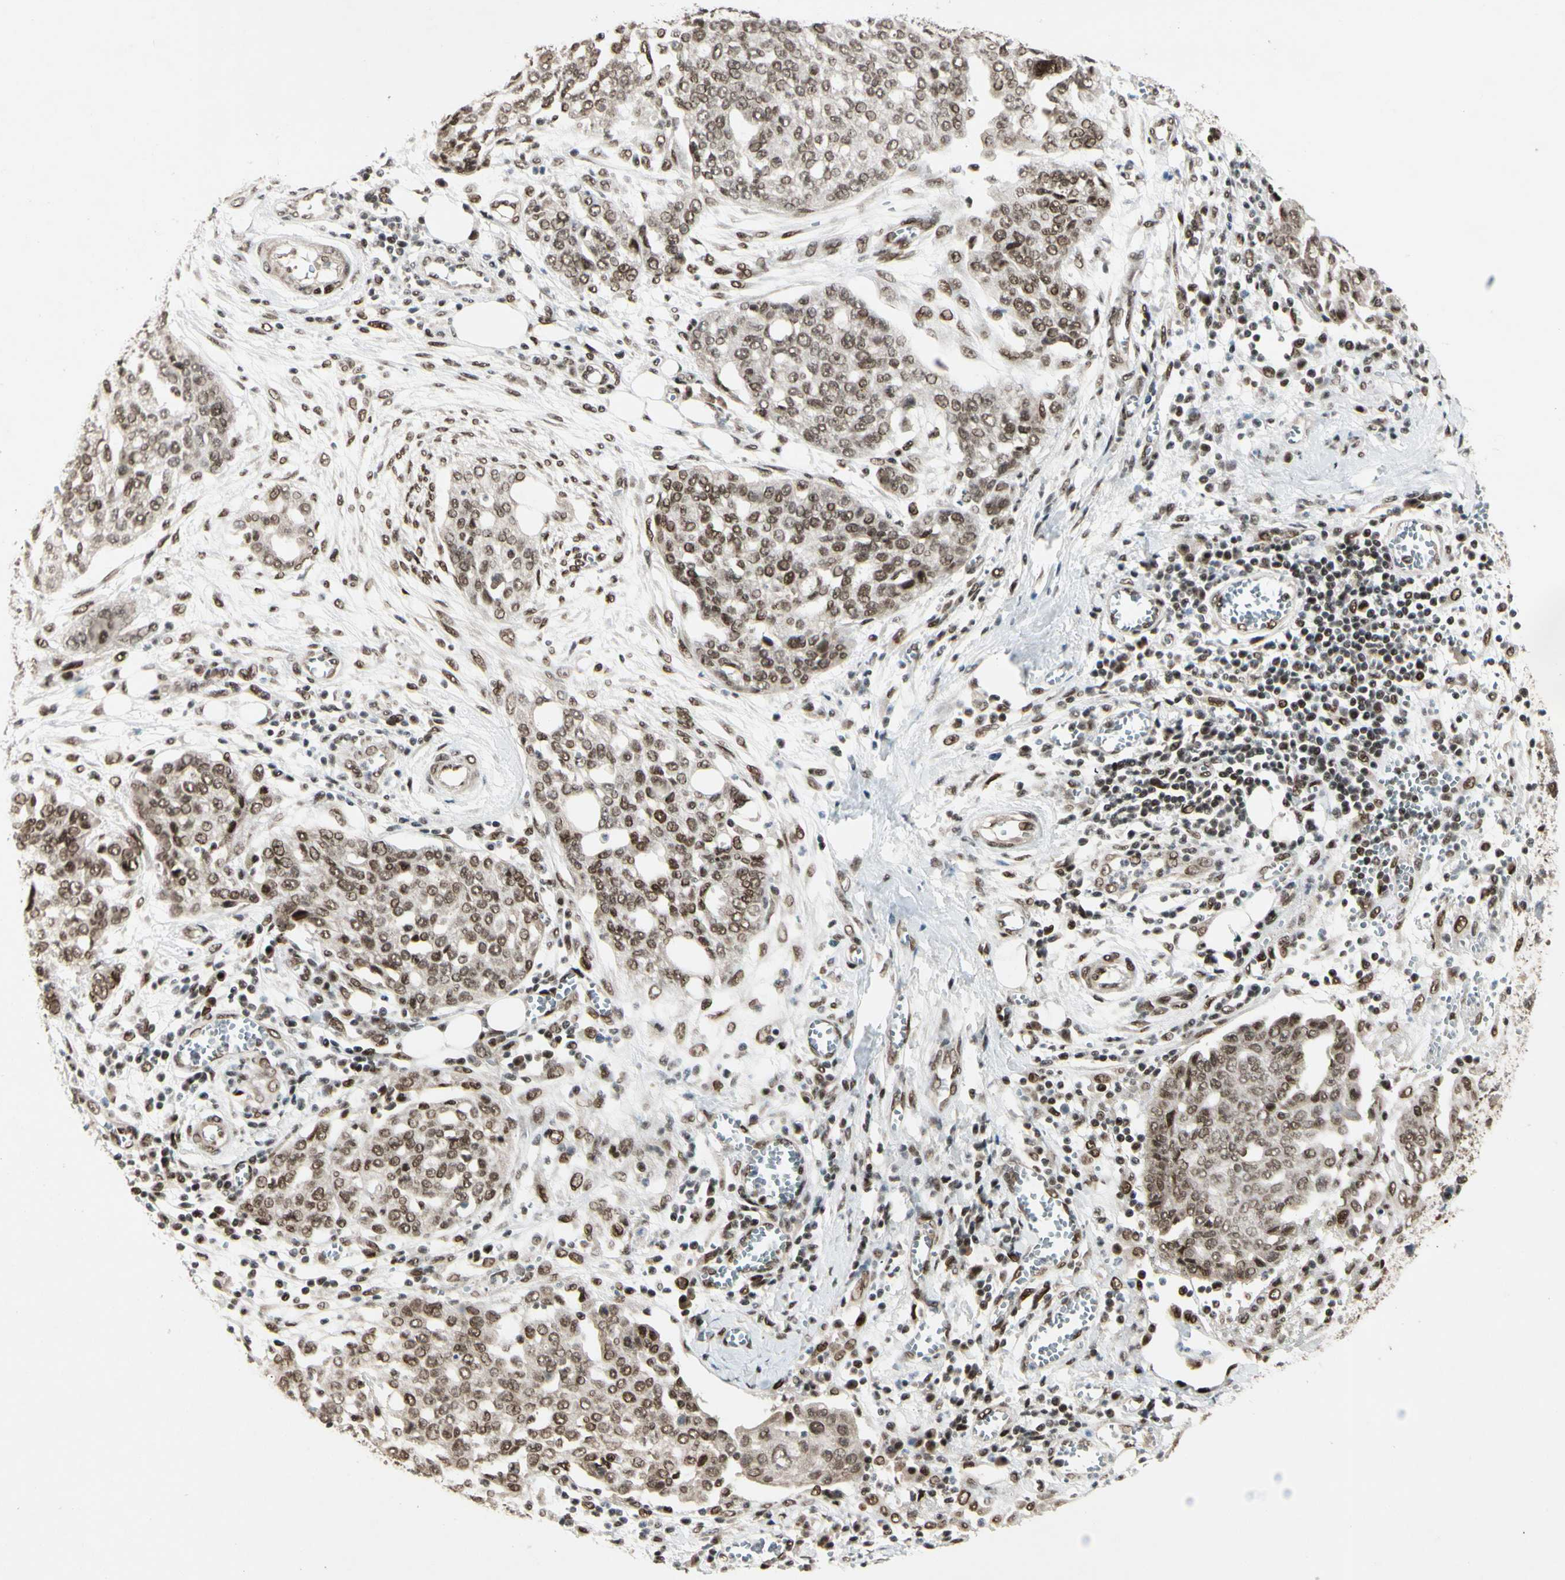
{"staining": {"intensity": "moderate", "quantity": ">75%", "location": "nuclear"}, "tissue": "ovarian cancer", "cell_type": "Tumor cells", "image_type": "cancer", "snomed": [{"axis": "morphology", "description": "Cystadenocarcinoma, serous, NOS"}, {"axis": "topography", "description": "Soft tissue"}, {"axis": "topography", "description": "Ovary"}], "caption": "This is an image of IHC staining of ovarian serous cystadenocarcinoma, which shows moderate expression in the nuclear of tumor cells.", "gene": "CHAMP1", "patient": {"sex": "female", "age": 57}}